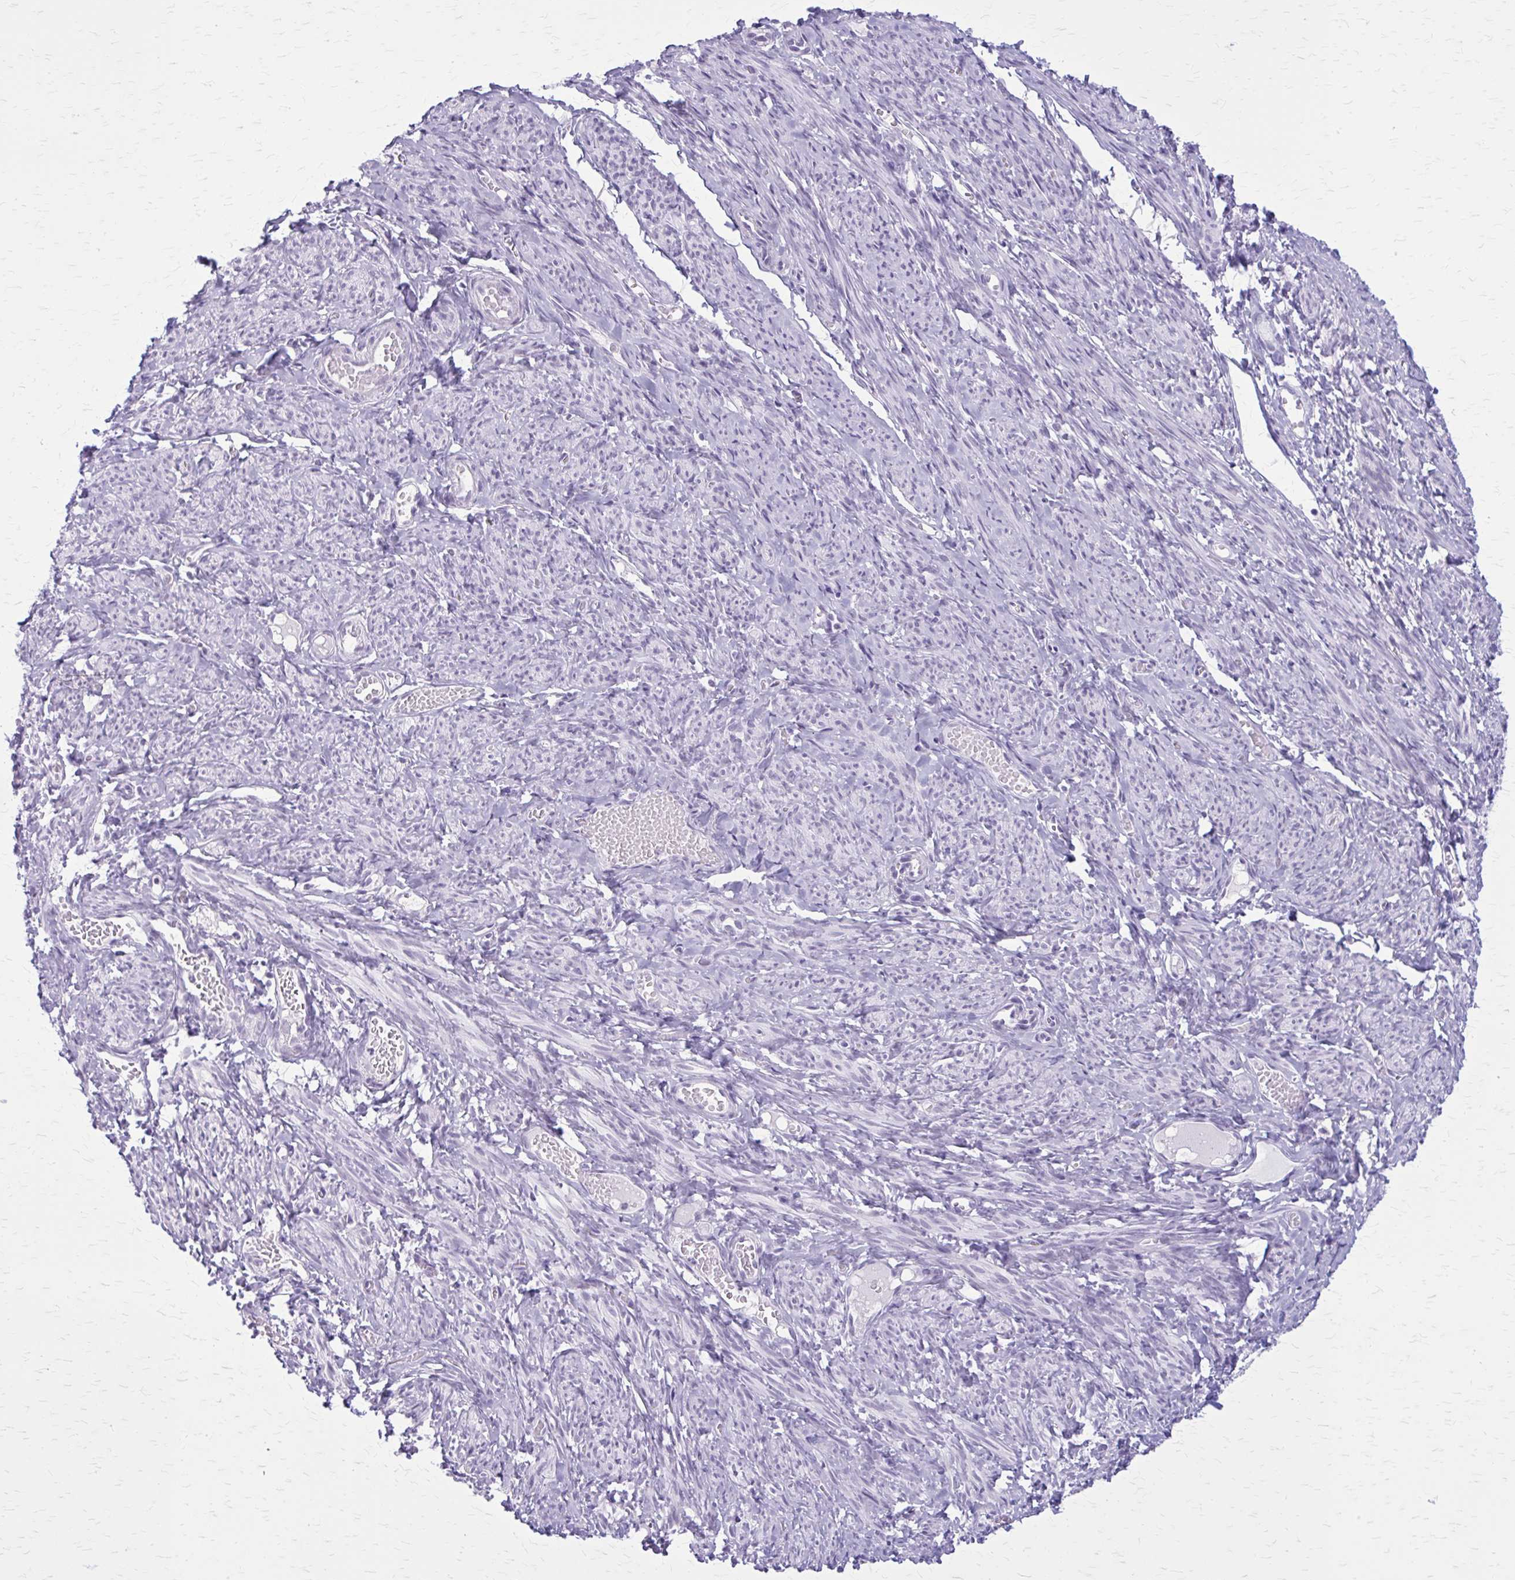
{"staining": {"intensity": "negative", "quantity": "none", "location": "none"}, "tissue": "smooth muscle", "cell_type": "Smooth muscle cells", "image_type": "normal", "snomed": [{"axis": "morphology", "description": "Normal tissue, NOS"}, {"axis": "topography", "description": "Smooth muscle"}], "caption": "Immunohistochemical staining of normal smooth muscle reveals no significant positivity in smooth muscle cells.", "gene": "GAD1", "patient": {"sex": "female", "age": 65}}